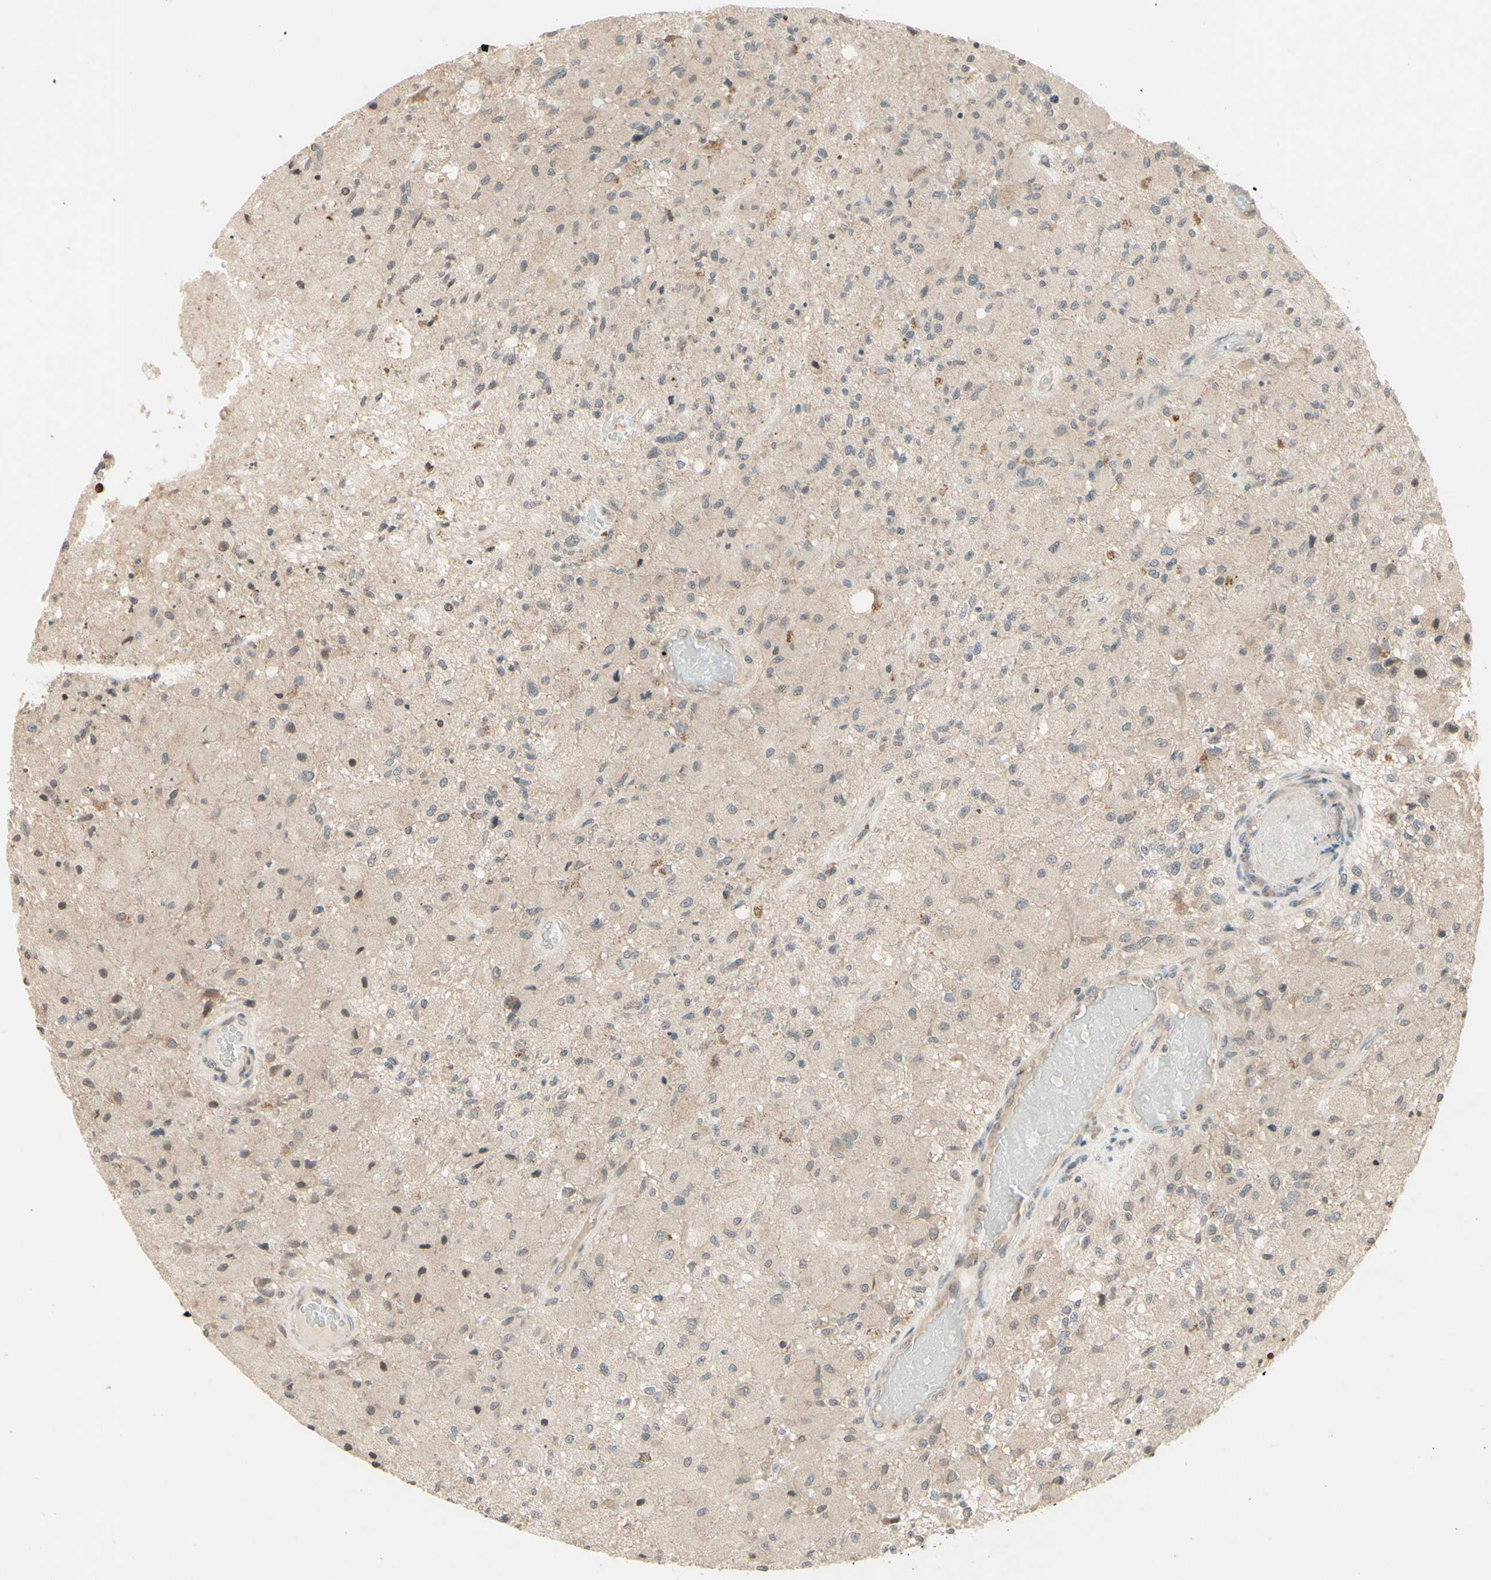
{"staining": {"intensity": "moderate", "quantity": "<25%", "location": "cytoplasmic/membranous"}, "tissue": "glioma", "cell_type": "Tumor cells", "image_type": "cancer", "snomed": [{"axis": "morphology", "description": "Normal tissue, NOS"}, {"axis": "morphology", "description": "Glioma, malignant, High grade"}, {"axis": "topography", "description": "Cerebral cortex"}], "caption": "IHC of human malignant glioma (high-grade) shows low levels of moderate cytoplasmic/membranous expression in approximately <25% of tumor cells. The staining is performed using DAB (3,3'-diaminobenzidine) brown chromogen to label protein expression. The nuclei are counter-stained blue using hematoxylin.", "gene": "ZW10", "patient": {"sex": "male", "age": 77}}